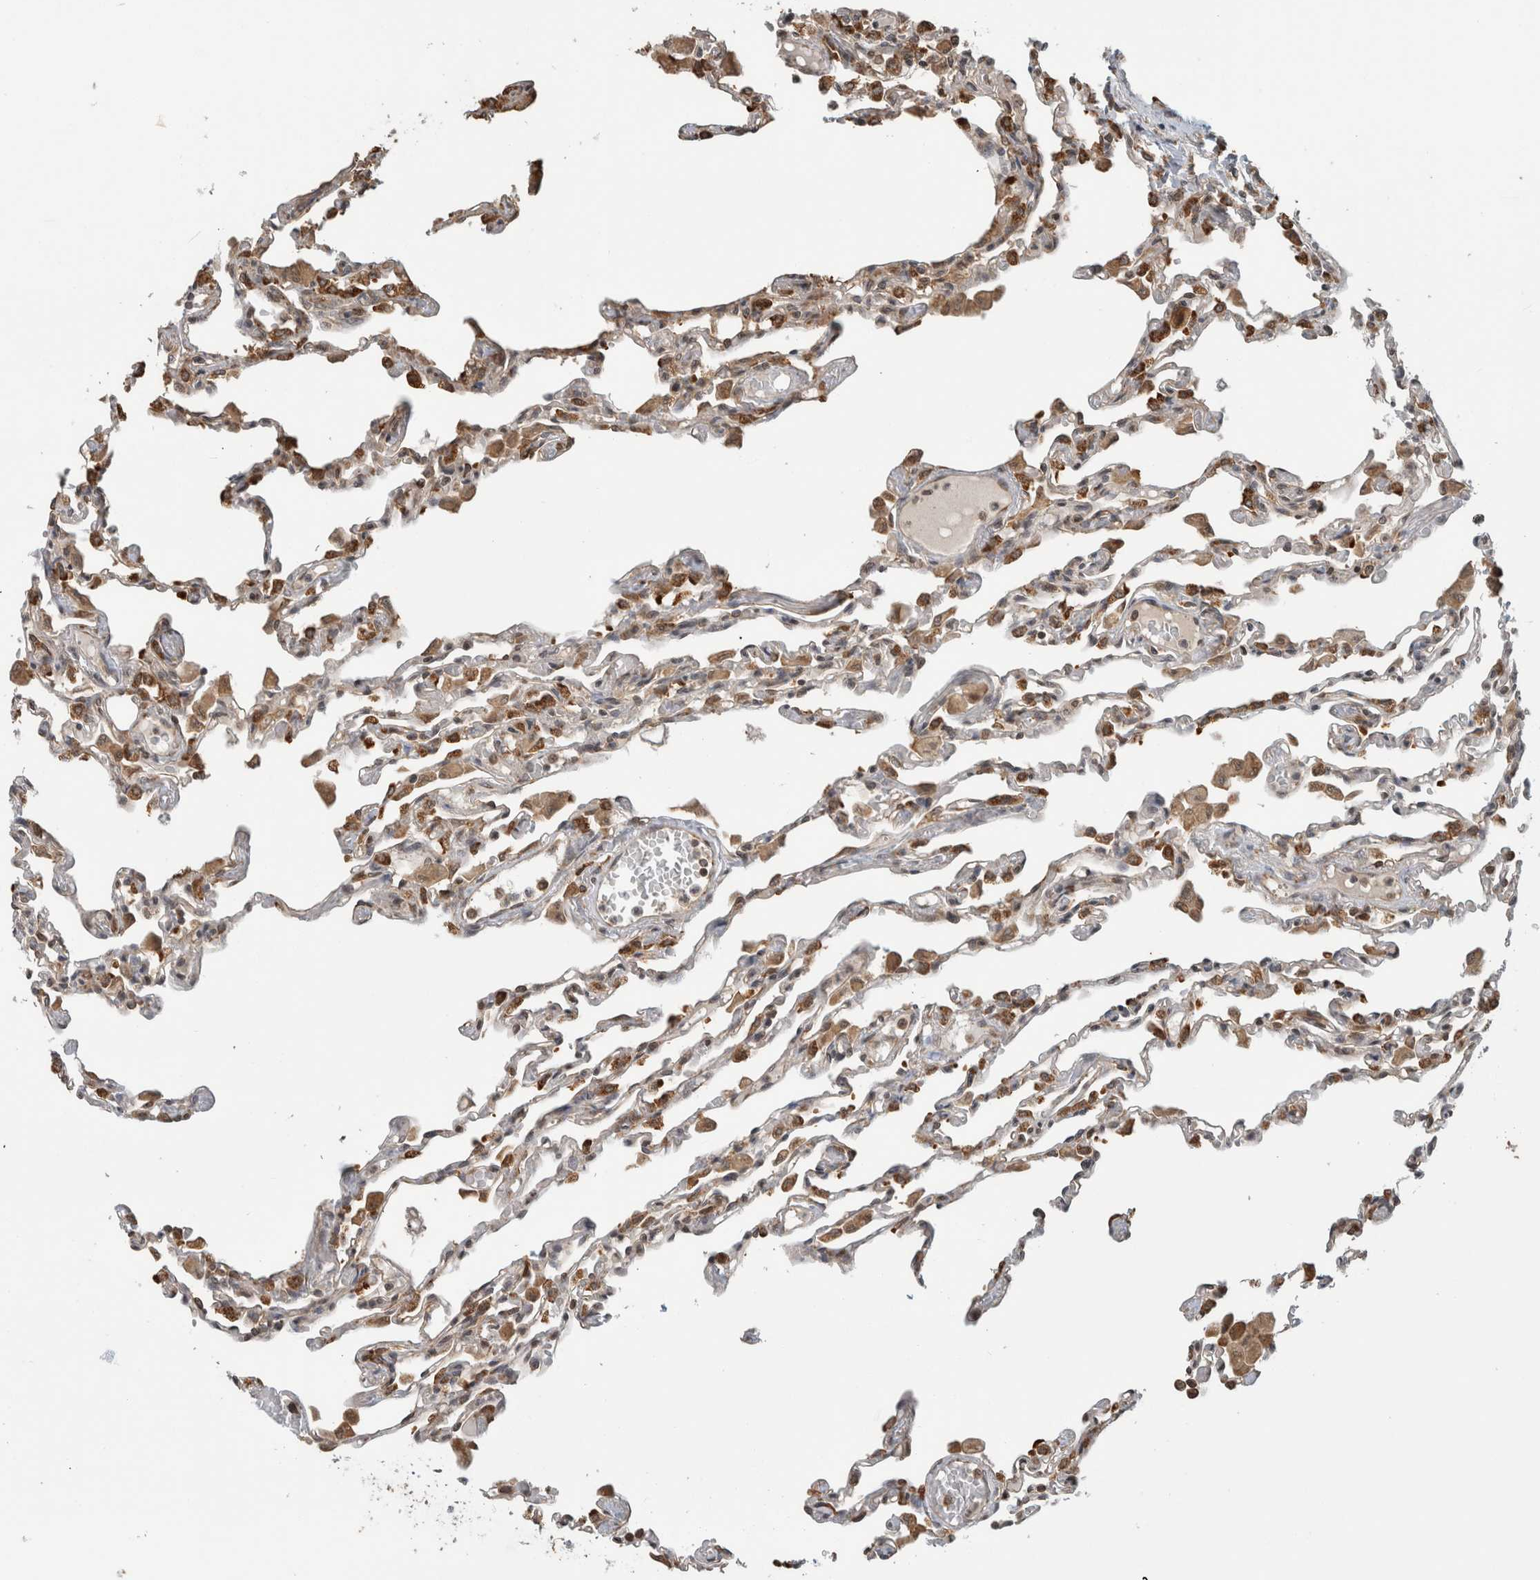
{"staining": {"intensity": "moderate", "quantity": "<25%", "location": "cytoplasmic/membranous"}, "tissue": "lung", "cell_type": "Alveolar cells", "image_type": "normal", "snomed": [{"axis": "morphology", "description": "Normal tissue, NOS"}, {"axis": "topography", "description": "Bronchus"}, {"axis": "topography", "description": "Lung"}], "caption": "Immunohistochemistry (IHC) photomicrograph of benign lung: lung stained using IHC reveals low levels of moderate protein expression localized specifically in the cytoplasmic/membranous of alveolar cells, appearing as a cytoplasmic/membranous brown color.", "gene": "MS4A7", "patient": {"sex": "female", "age": 49}}